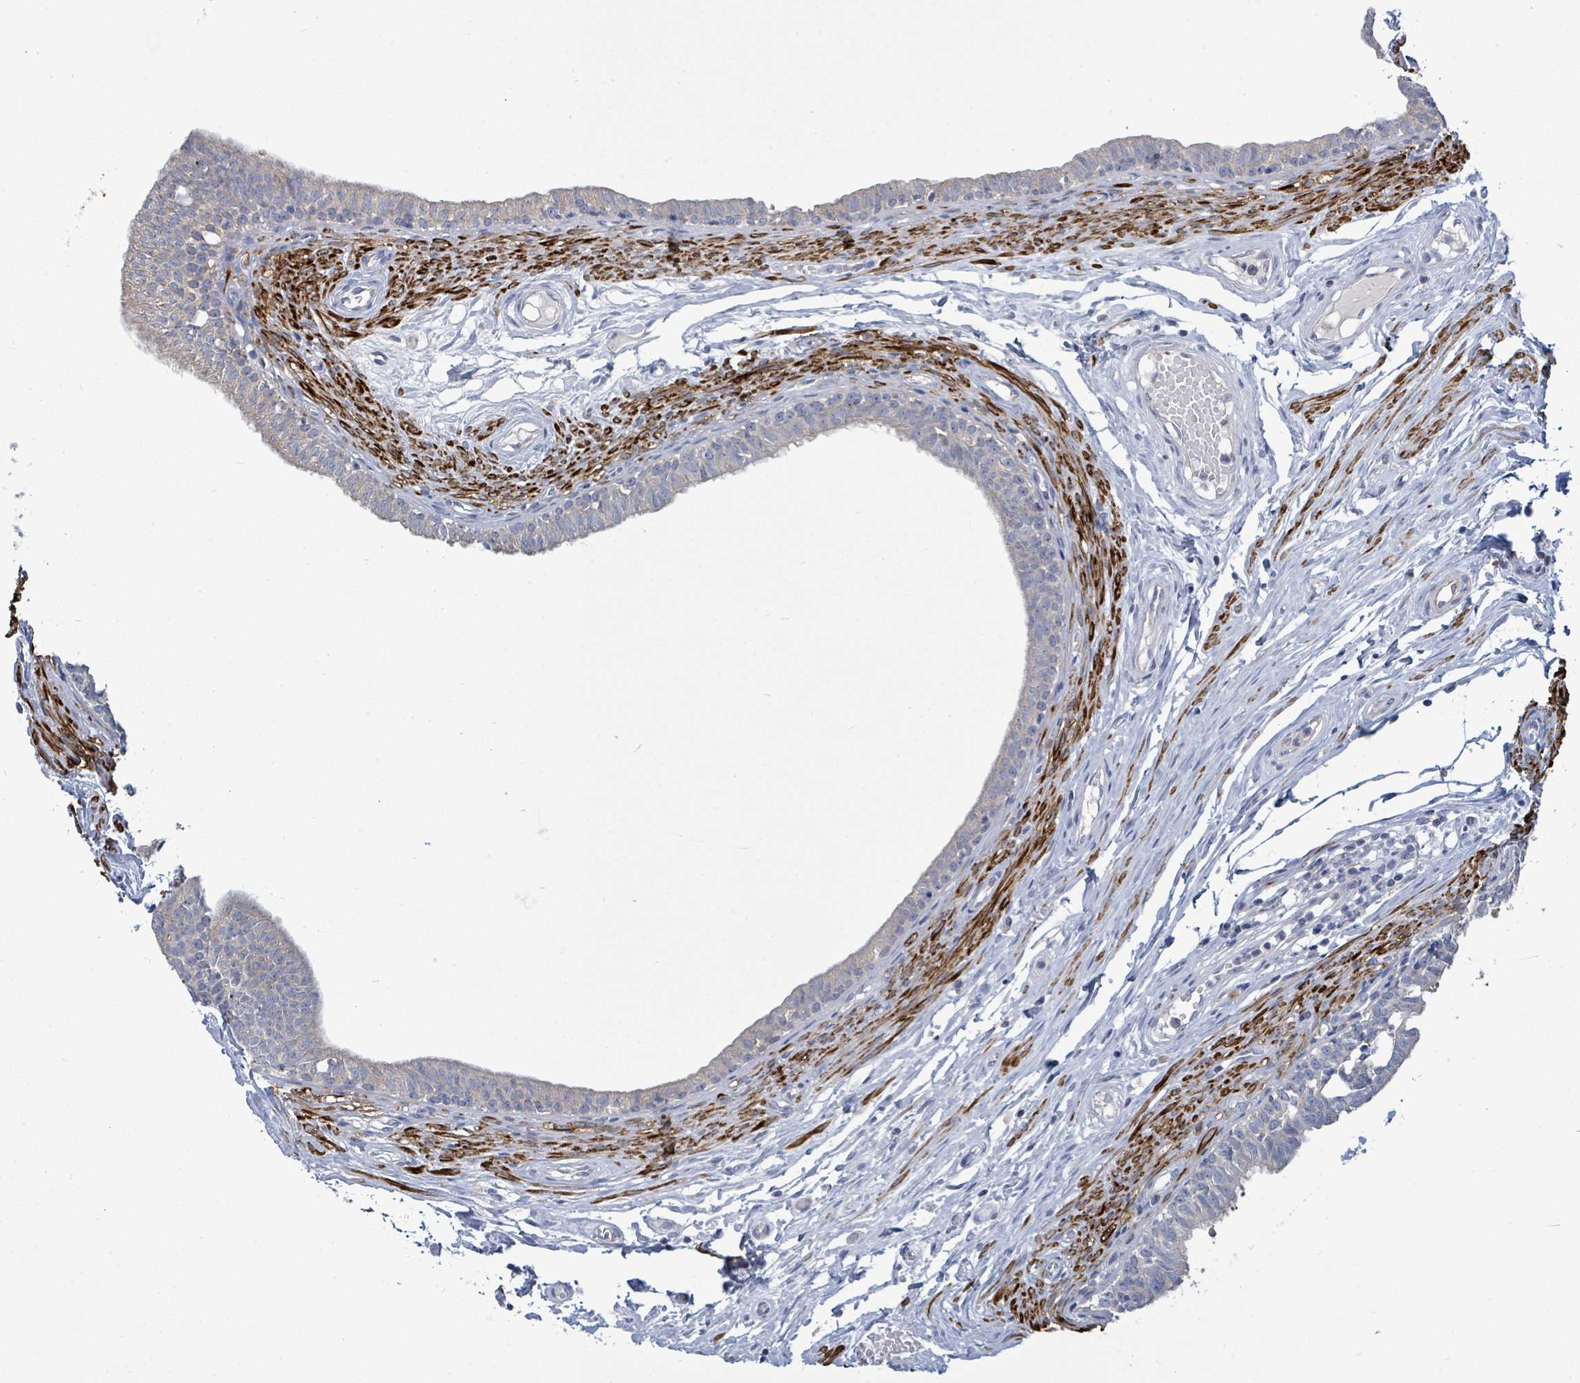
{"staining": {"intensity": "negative", "quantity": "none", "location": "none"}, "tissue": "epididymis", "cell_type": "Glandular cells", "image_type": "normal", "snomed": [{"axis": "morphology", "description": "Normal tissue, NOS"}, {"axis": "topography", "description": "Epididymis, spermatic cord, NOS"}], "caption": "Glandular cells are negative for protein expression in benign human epididymis. Brightfield microscopy of immunohistochemistry stained with DAB (3,3'-diaminobenzidine) (brown) and hematoxylin (blue), captured at high magnification.", "gene": "SIRPB1", "patient": {"sex": "male", "age": 22}}